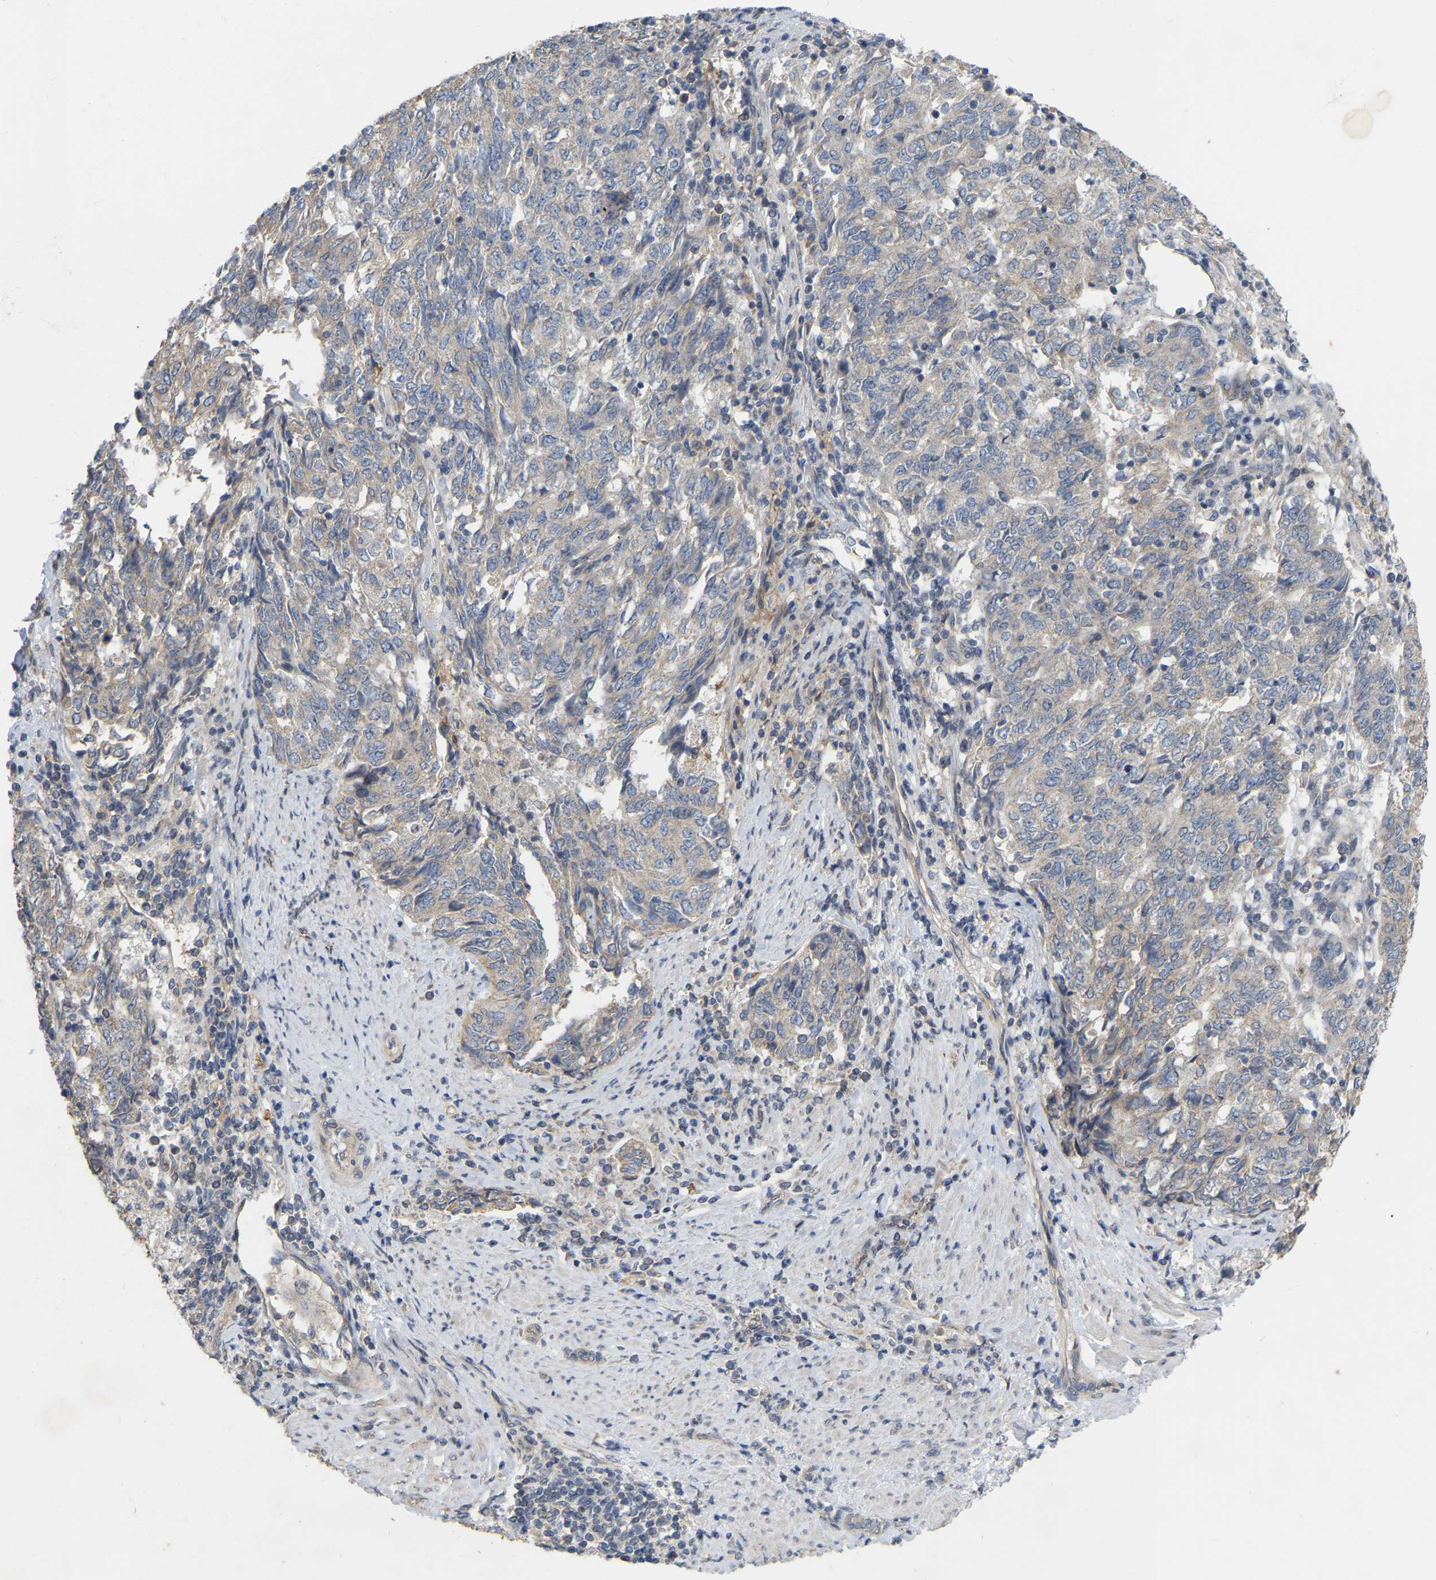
{"staining": {"intensity": "weak", "quantity": "25%-75%", "location": "cytoplasmic/membranous"}, "tissue": "endometrial cancer", "cell_type": "Tumor cells", "image_type": "cancer", "snomed": [{"axis": "morphology", "description": "Adenocarcinoma, NOS"}, {"axis": "topography", "description": "Endometrium"}], "caption": "Immunohistochemistry (IHC) of human endometrial adenocarcinoma displays low levels of weak cytoplasmic/membranous positivity in approximately 25%-75% of tumor cells.", "gene": "SSH1", "patient": {"sex": "female", "age": 80}}